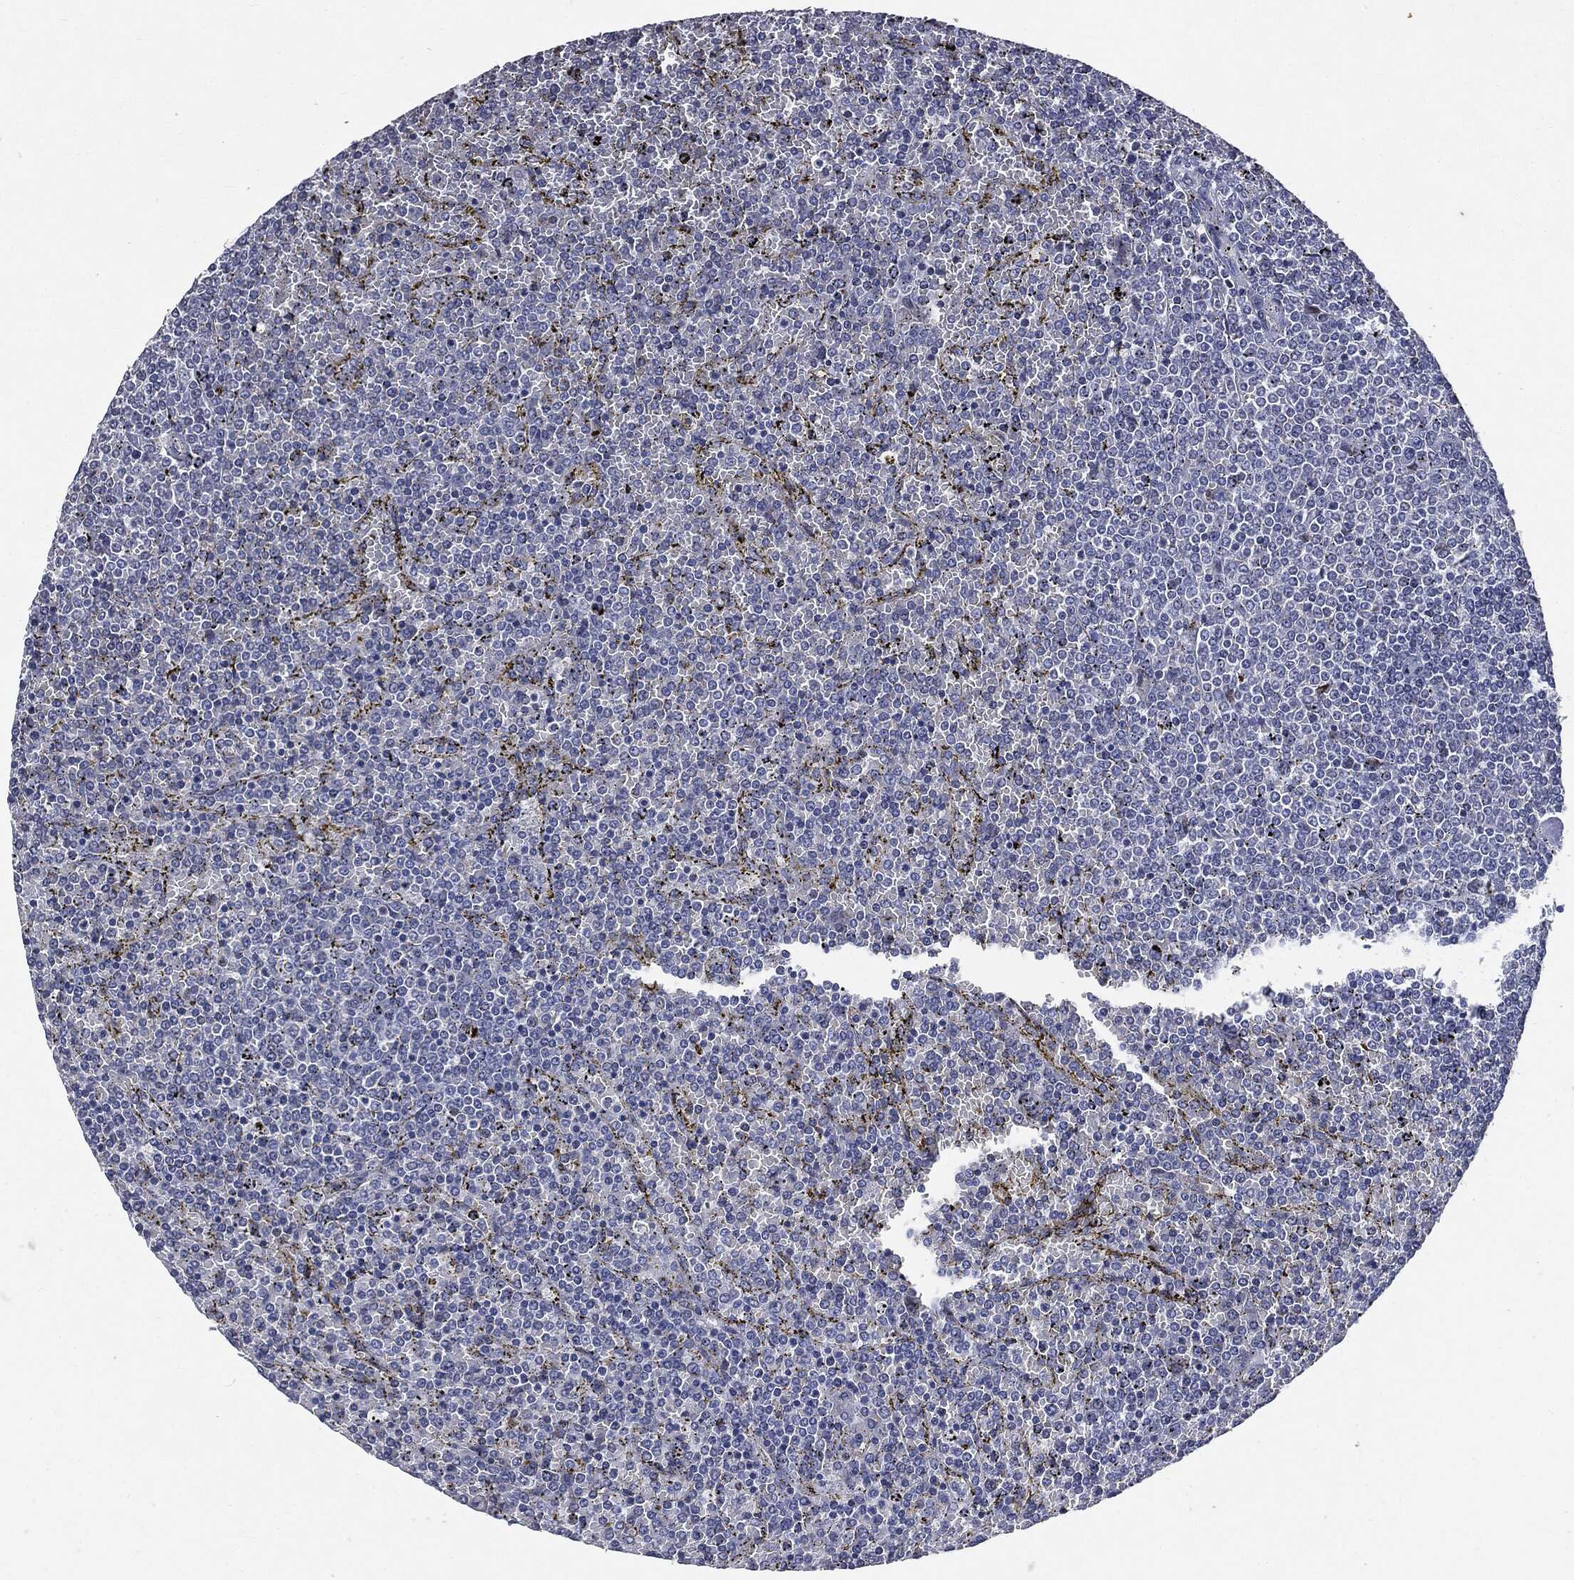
{"staining": {"intensity": "negative", "quantity": "none", "location": "none"}, "tissue": "lymphoma", "cell_type": "Tumor cells", "image_type": "cancer", "snomed": [{"axis": "morphology", "description": "Malignant lymphoma, non-Hodgkin's type, Low grade"}, {"axis": "topography", "description": "Spleen"}], "caption": "An immunohistochemistry (IHC) micrograph of low-grade malignant lymphoma, non-Hodgkin's type is shown. There is no staining in tumor cells of low-grade malignant lymphoma, non-Hodgkin's type. The staining is performed using DAB (3,3'-diaminobenzidine) brown chromogen with nuclei counter-stained in using hematoxylin.", "gene": "CASD1", "patient": {"sex": "female", "age": 77}}